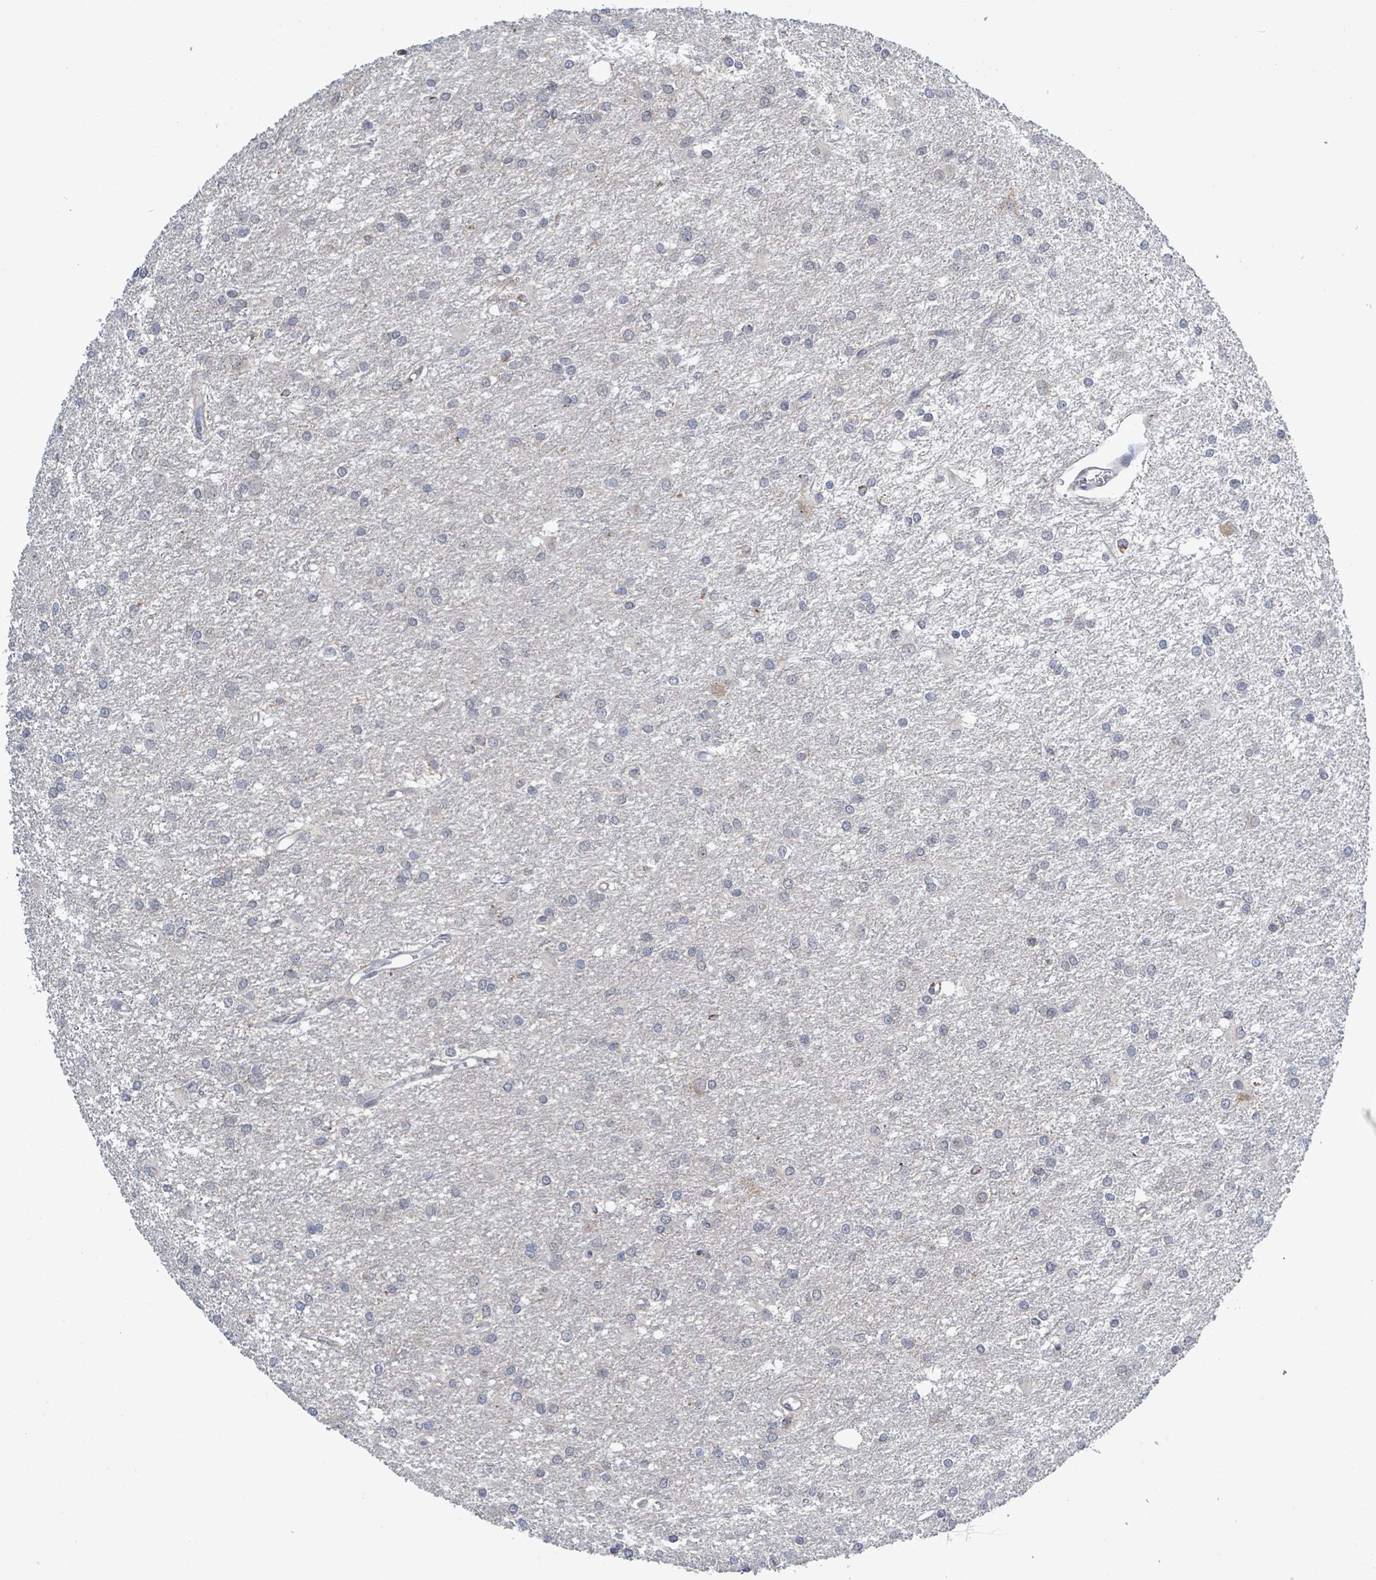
{"staining": {"intensity": "negative", "quantity": "none", "location": "none"}, "tissue": "glioma", "cell_type": "Tumor cells", "image_type": "cancer", "snomed": [{"axis": "morphology", "description": "Glioma, malignant, High grade"}, {"axis": "topography", "description": "Brain"}], "caption": "Immunohistochemical staining of human glioma shows no significant staining in tumor cells.", "gene": "COQ10B", "patient": {"sex": "female", "age": 50}}